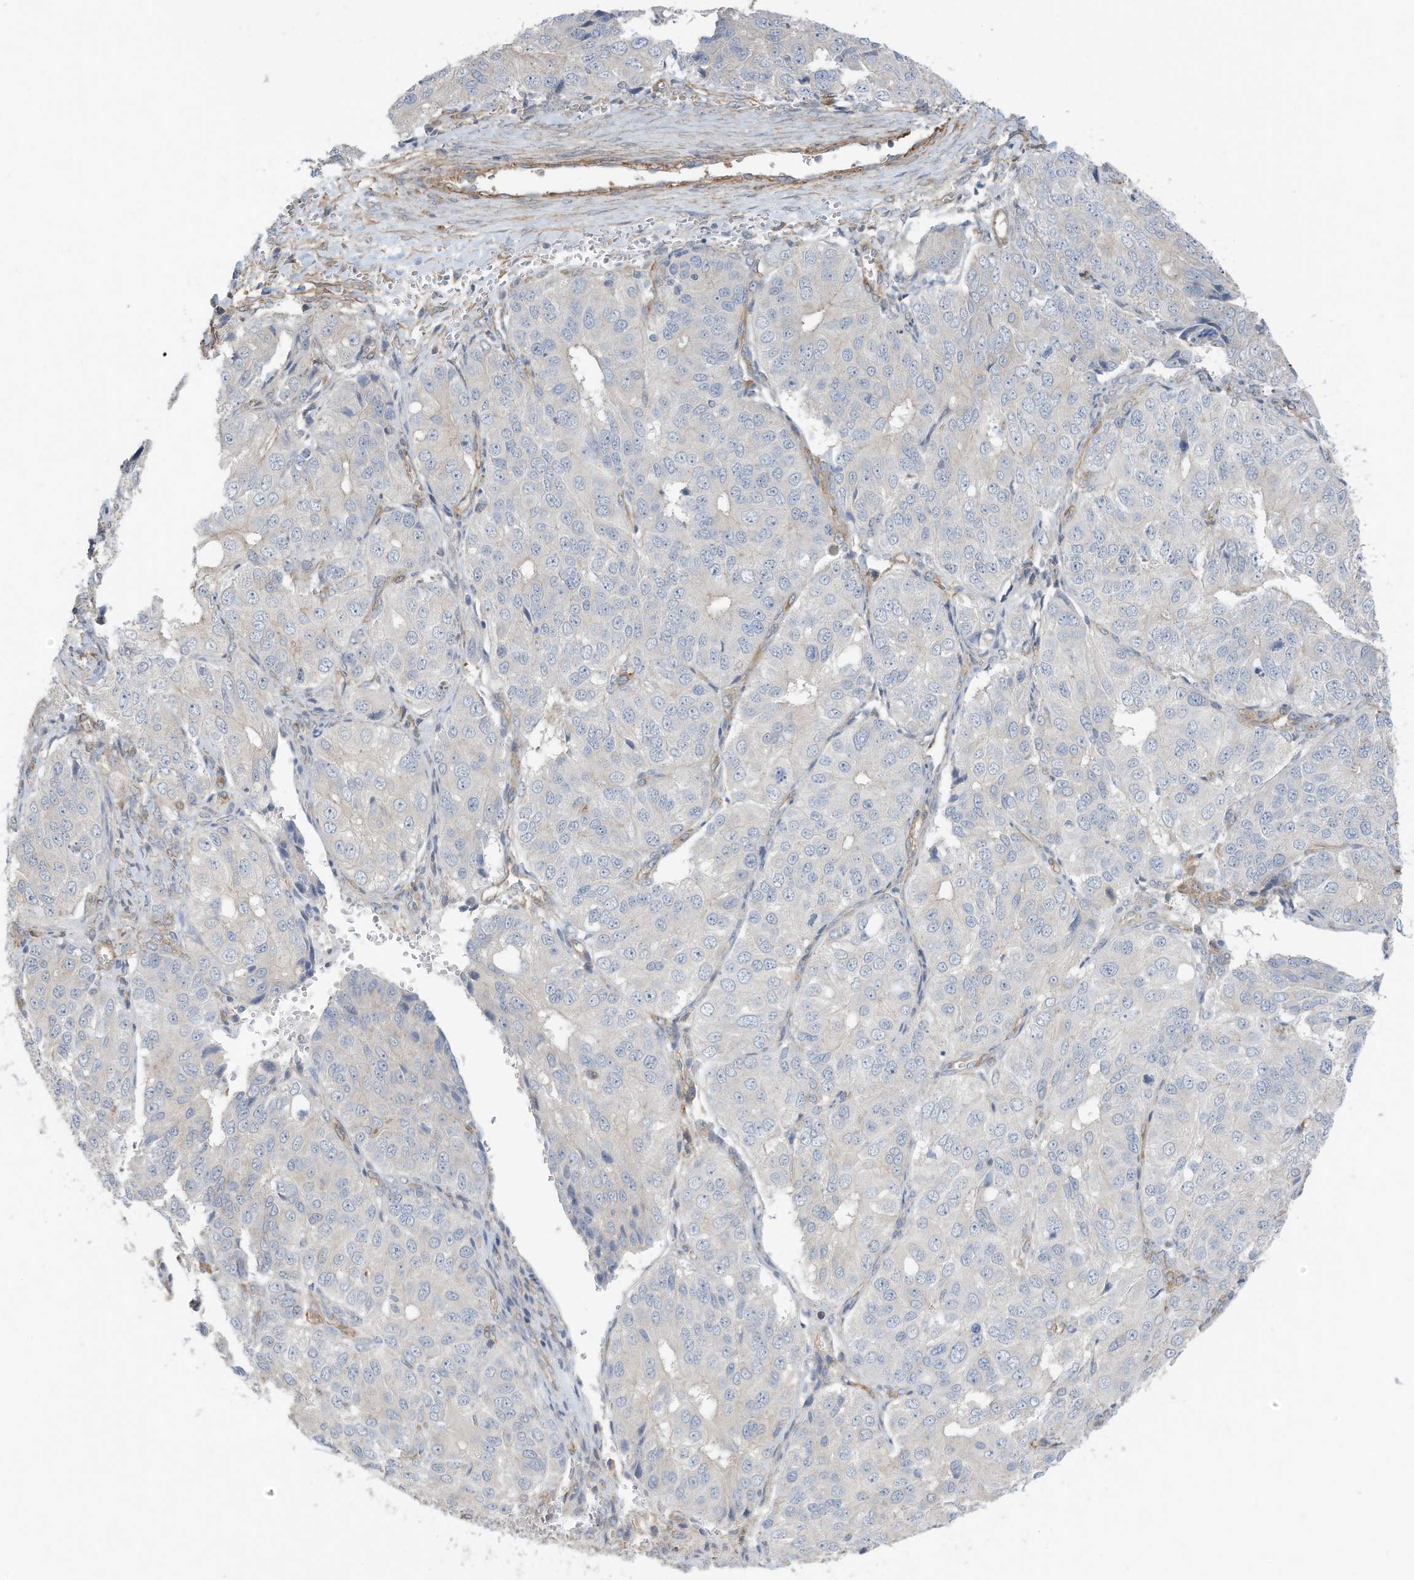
{"staining": {"intensity": "negative", "quantity": "none", "location": "none"}, "tissue": "ovarian cancer", "cell_type": "Tumor cells", "image_type": "cancer", "snomed": [{"axis": "morphology", "description": "Carcinoma, endometroid"}, {"axis": "topography", "description": "Ovary"}], "caption": "Tumor cells are negative for protein expression in human endometroid carcinoma (ovarian). The staining is performed using DAB brown chromogen with nuclei counter-stained in using hematoxylin.", "gene": "SLC17A7", "patient": {"sex": "female", "age": 51}}